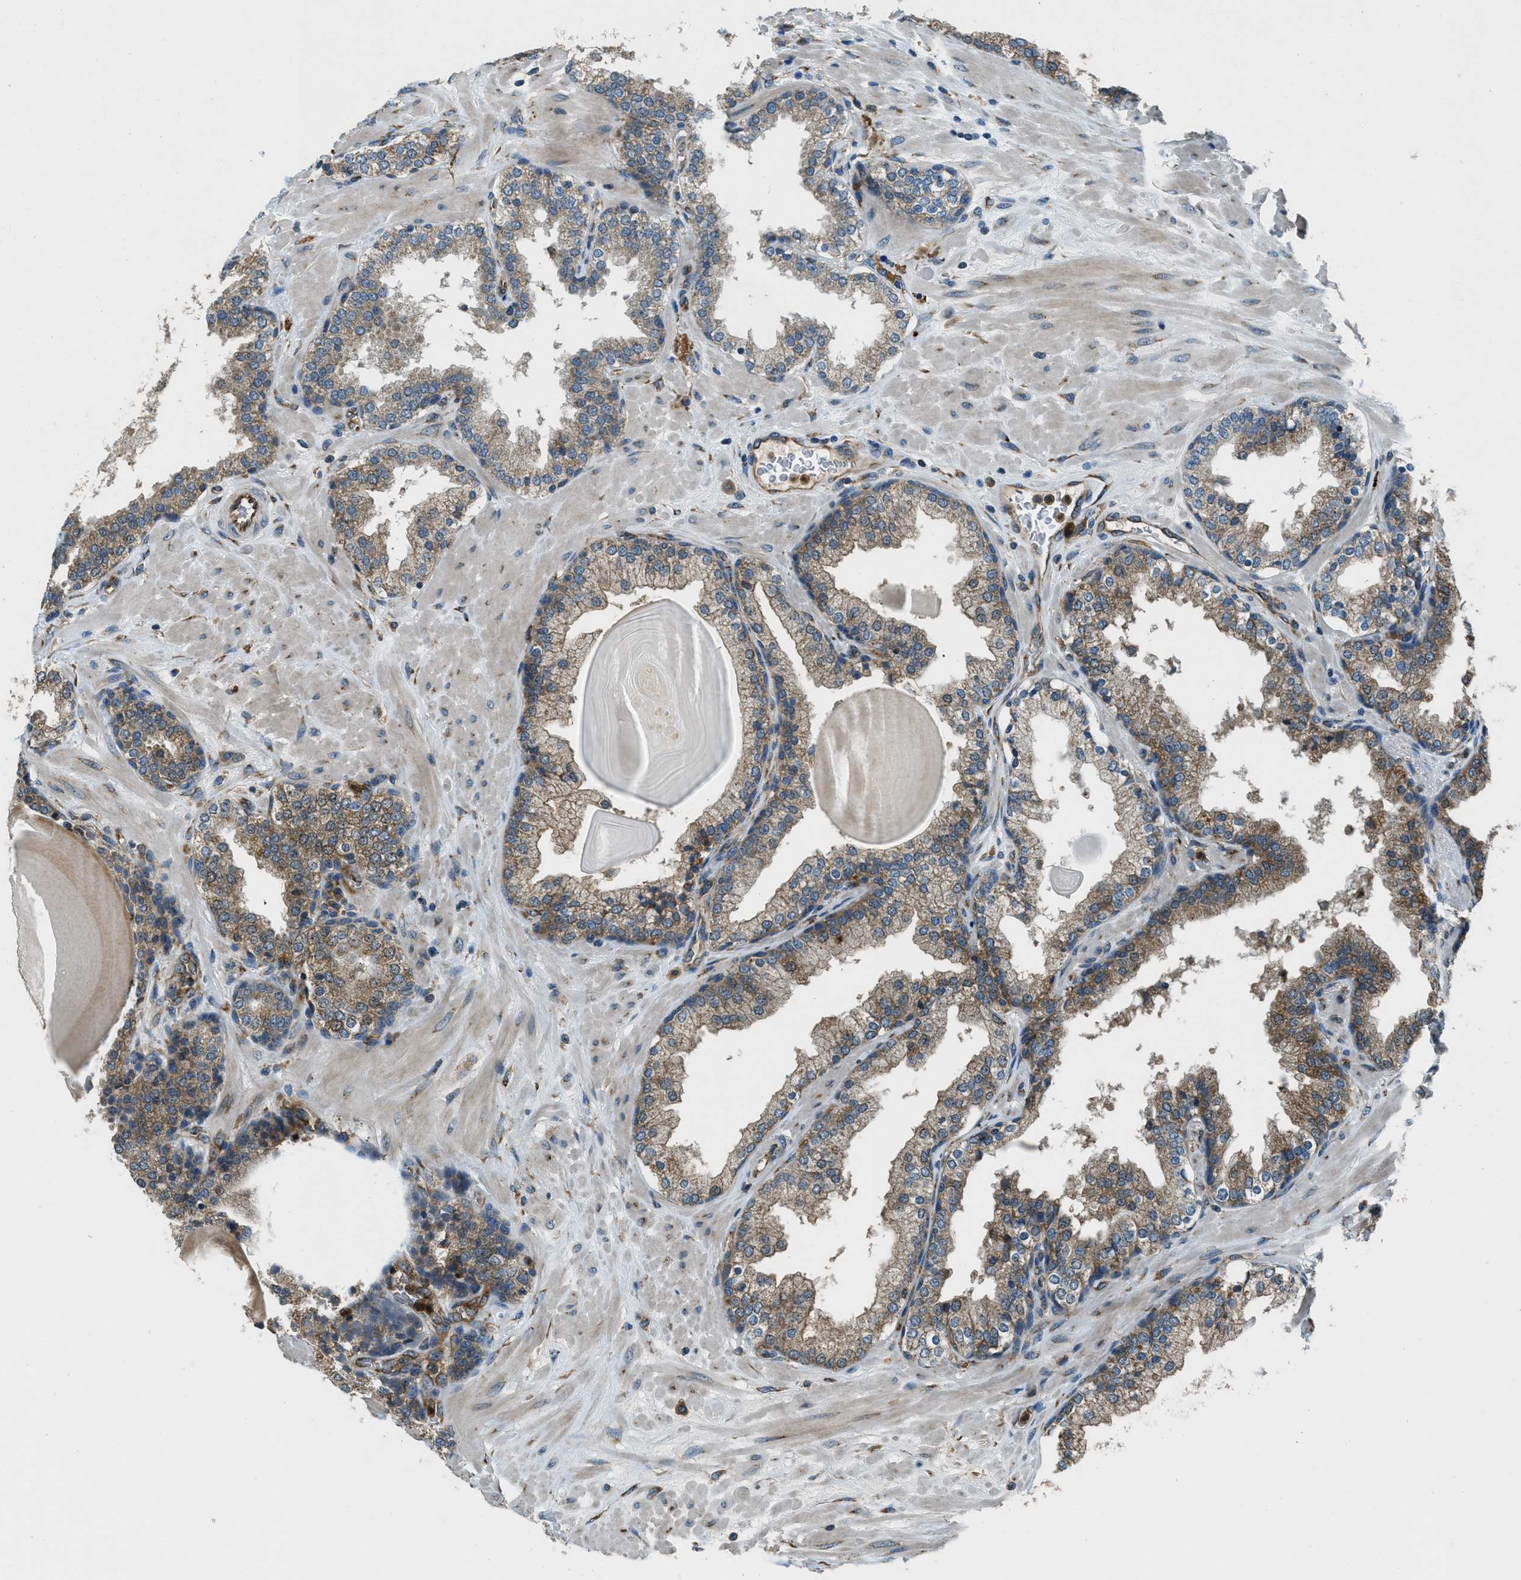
{"staining": {"intensity": "moderate", "quantity": "25%-75%", "location": "cytoplasmic/membranous"}, "tissue": "prostate", "cell_type": "Glandular cells", "image_type": "normal", "snomed": [{"axis": "morphology", "description": "Normal tissue, NOS"}, {"axis": "topography", "description": "Prostate"}], "caption": "High-power microscopy captured an immunohistochemistry image of benign prostate, revealing moderate cytoplasmic/membranous staining in approximately 25%-75% of glandular cells. (DAB (3,3'-diaminobenzidine) IHC, brown staining for protein, blue staining for nuclei).", "gene": "GIMAP8", "patient": {"sex": "male", "age": 51}}